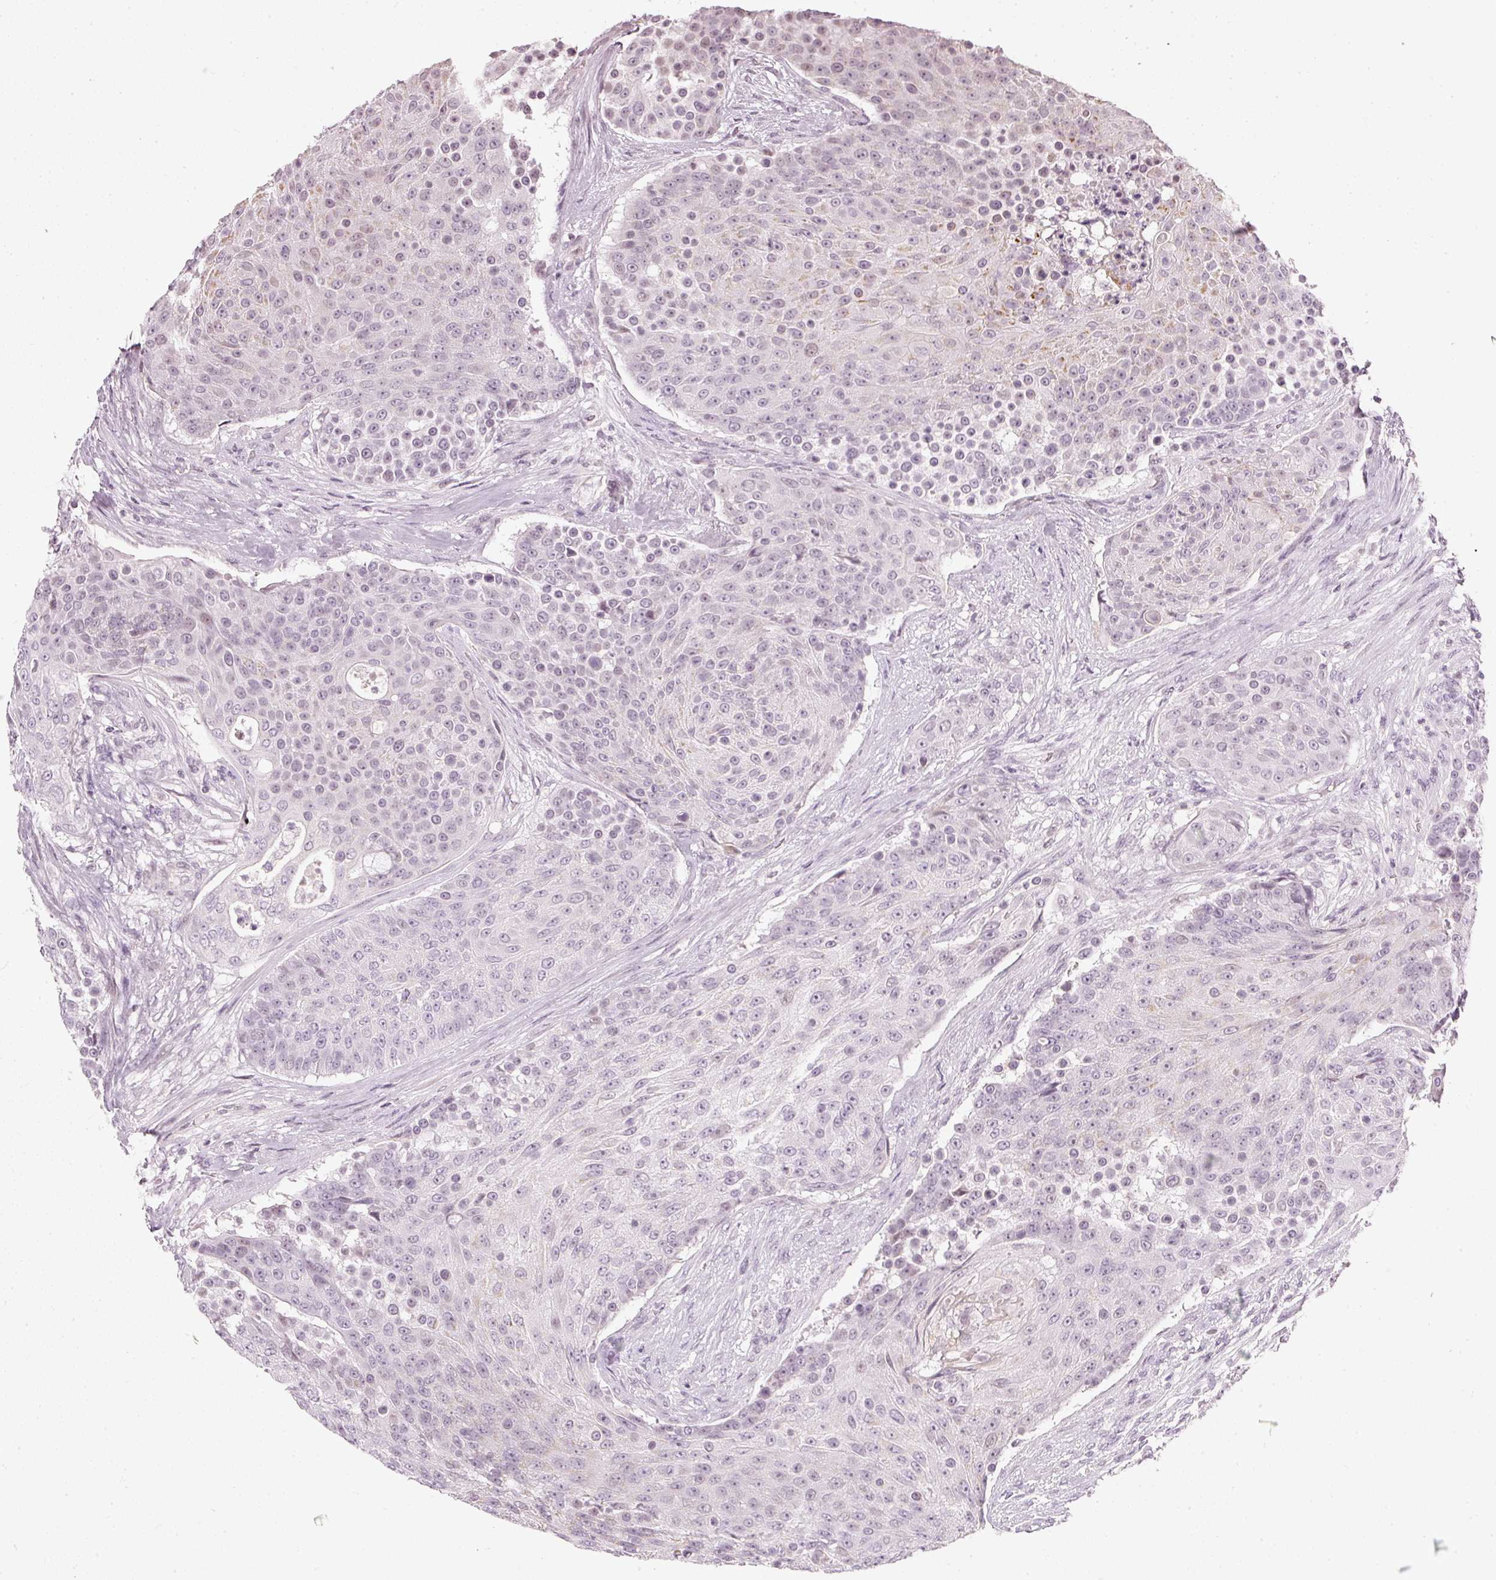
{"staining": {"intensity": "weak", "quantity": "<25%", "location": "cytoplasmic/membranous,nuclear"}, "tissue": "urothelial cancer", "cell_type": "Tumor cells", "image_type": "cancer", "snomed": [{"axis": "morphology", "description": "Urothelial carcinoma, High grade"}, {"axis": "topography", "description": "Urinary bladder"}], "caption": "Immunohistochemistry of urothelial cancer exhibits no staining in tumor cells.", "gene": "NRDE2", "patient": {"sex": "female", "age": 63}}